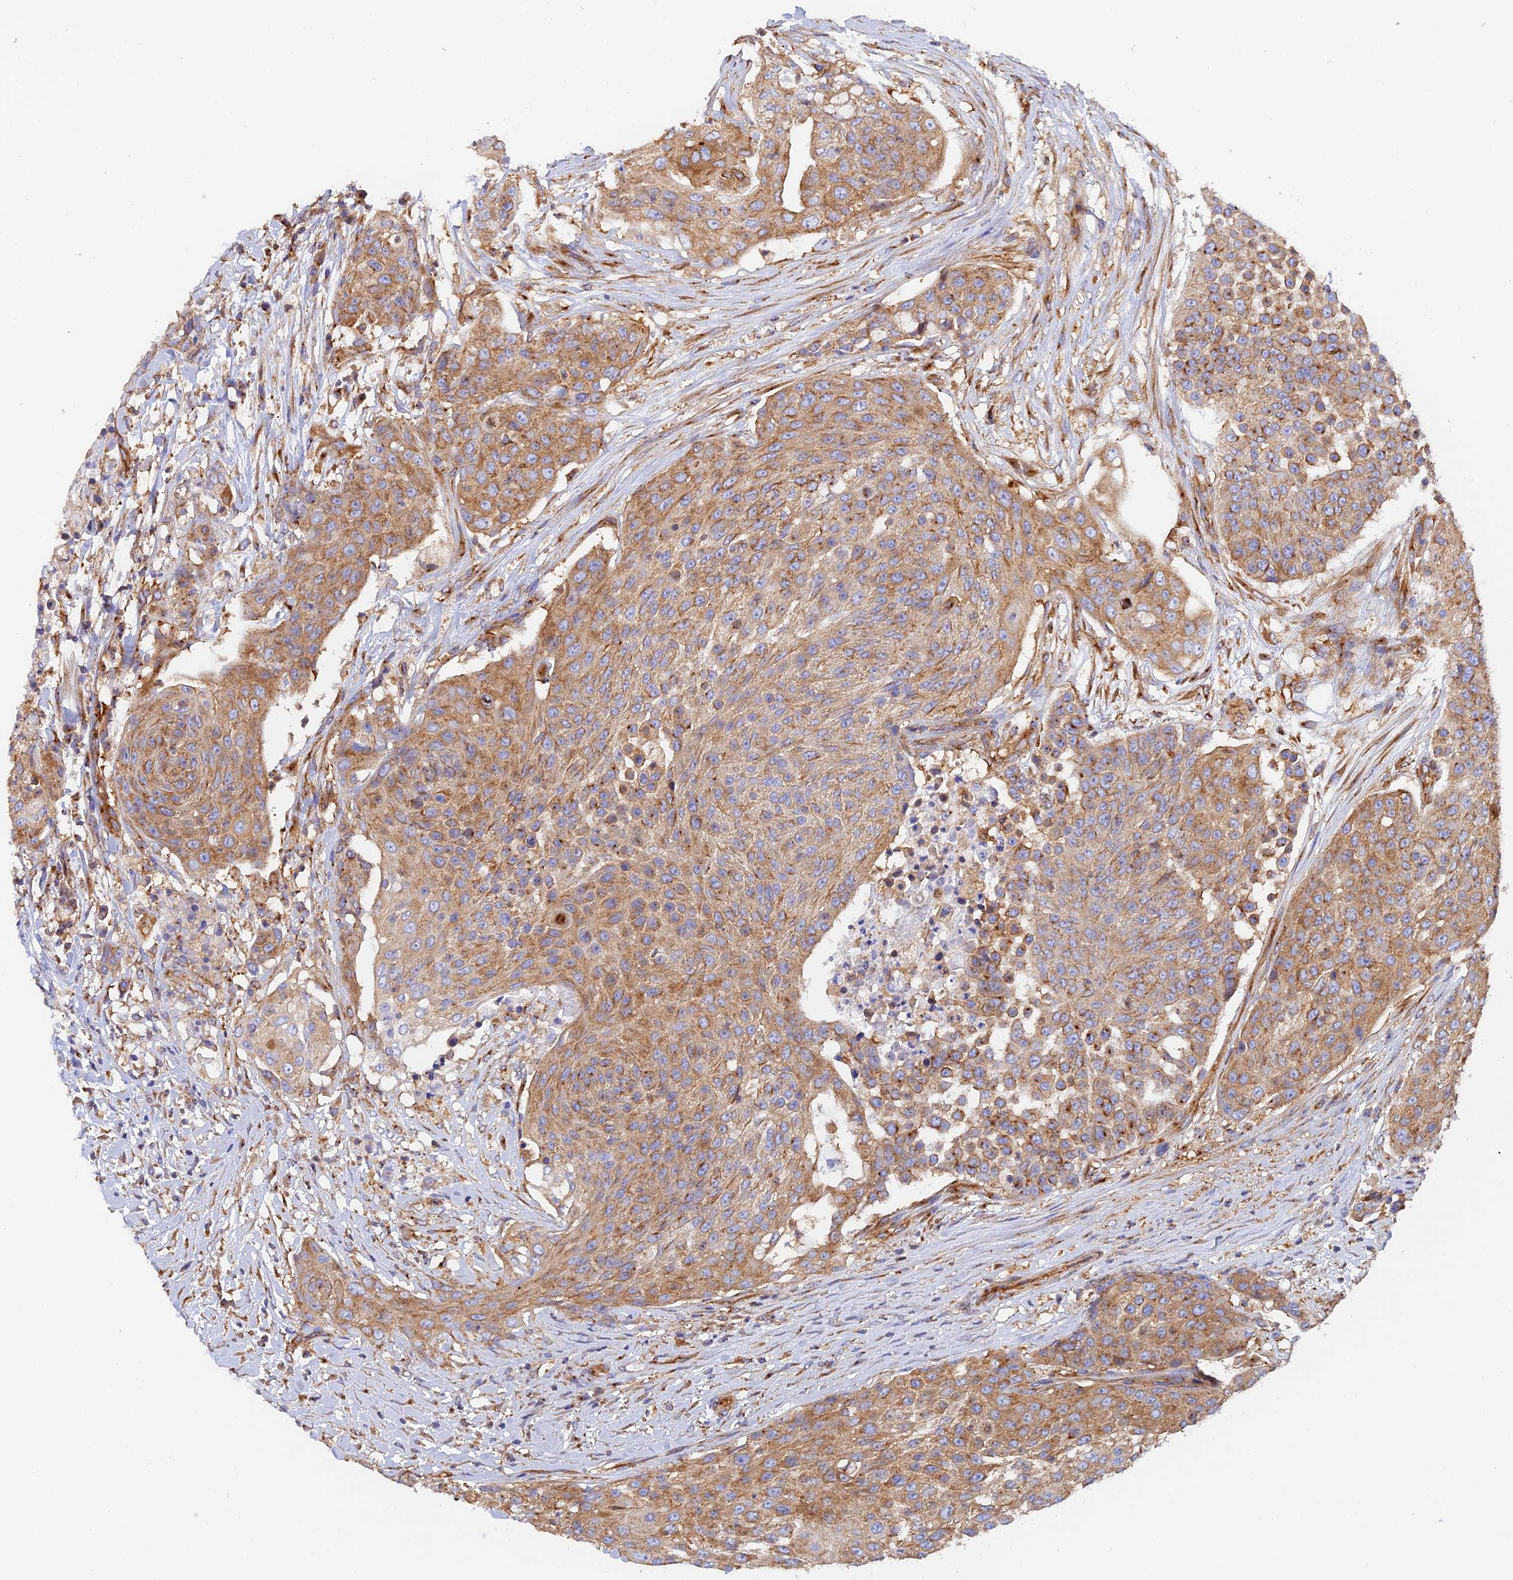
{"staining": {"intensity": "moderate", "quantity": ">75%", "location": "cytoplasmic/membranous"}, "tissue": "urothelial cancer", "cell_type": "Tumor cells", "image_type": "cancer", "snomed": [{"axis": "morphology", "description": "Urothelial carcinoma, High grade"}, {"axis": "topography", "description": "Urinary bladder"}], "caption": "Protein analysis of urothelial carcinoma (high-grade) tissue exhibits moderate cytoplasmic/membranous positivity in about >75% of tumor cells. The staining was performed using DAB to visualize the protein expression in brown, while the nuclei were stained in blue with hematoxylin (Magnification: 20x).", "gene": "DCTN2", "patient": {"sex": "female", "age": 63}}